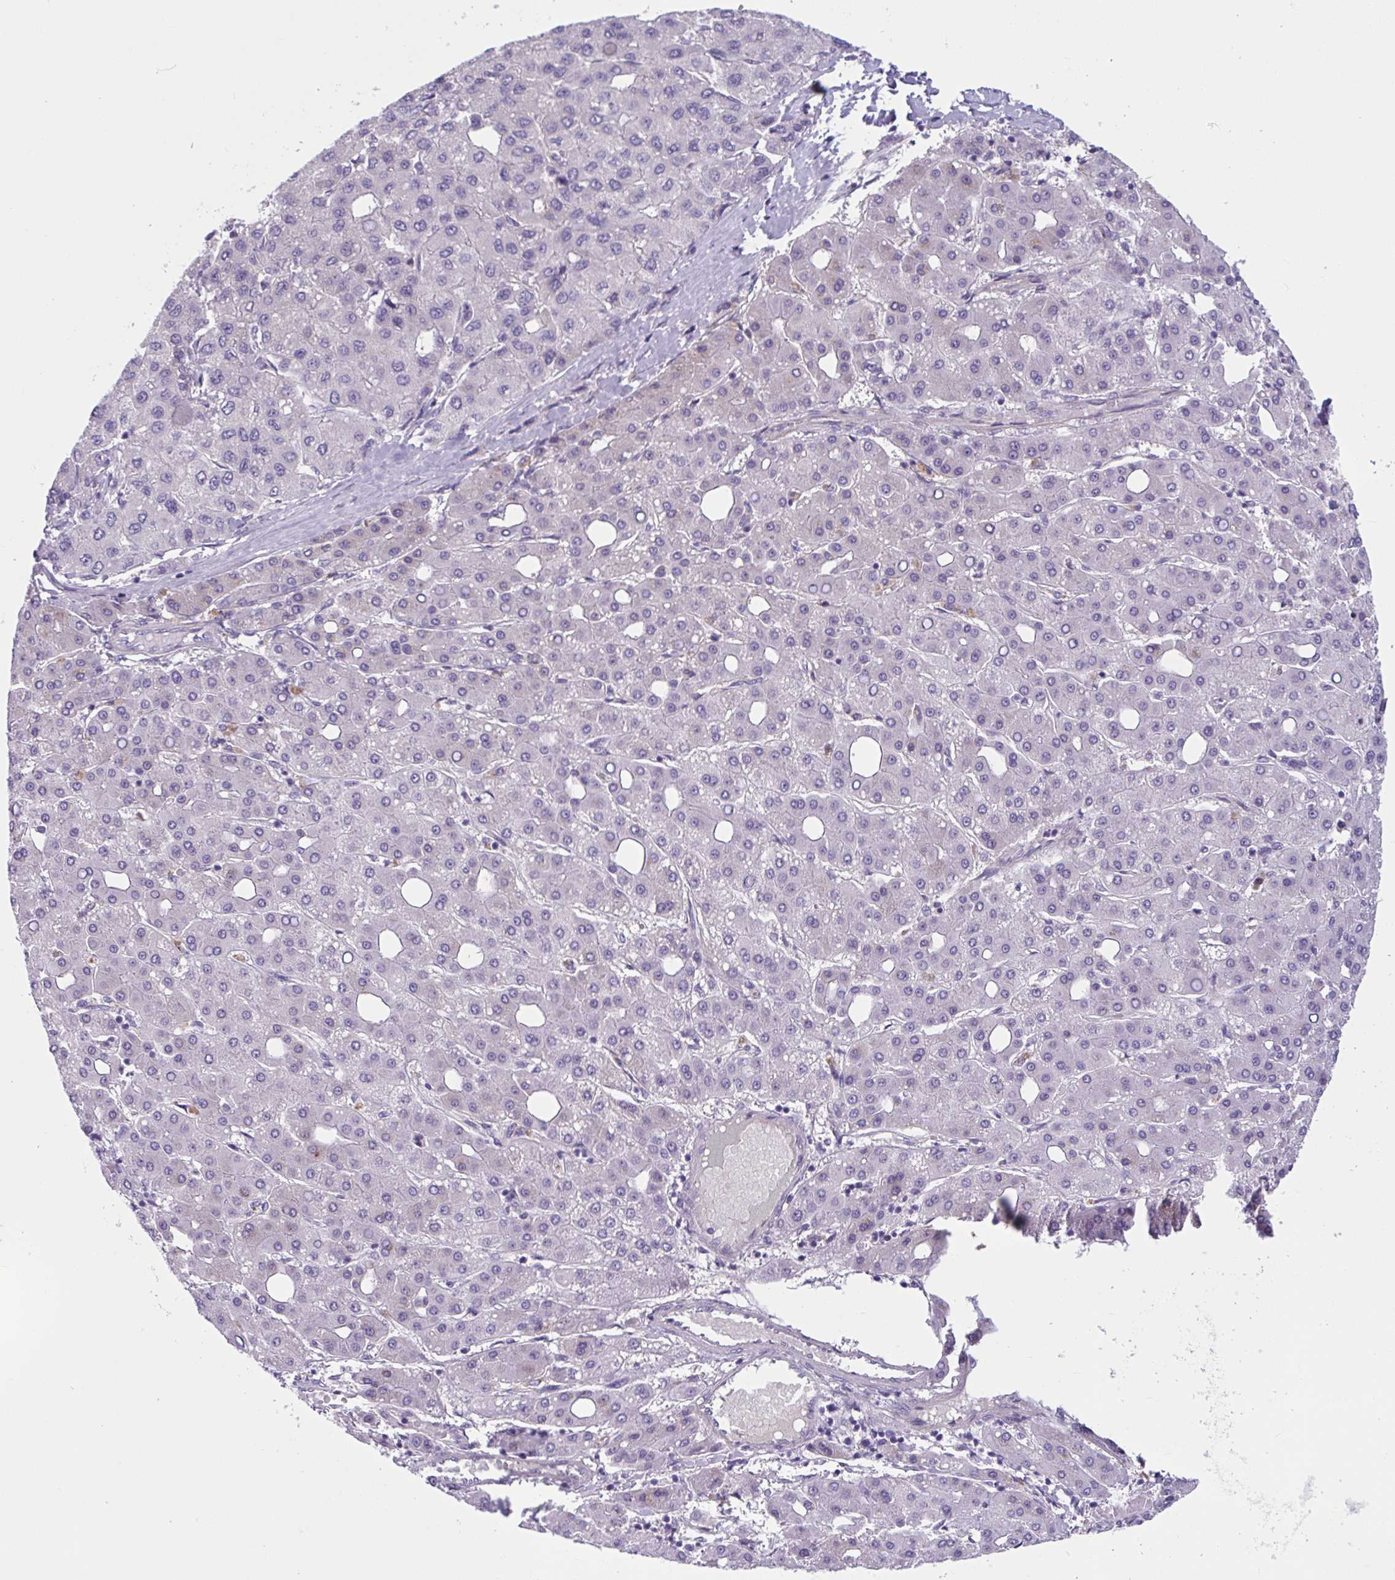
{"staining": {"intensity": "negative", "quantity": "none", "location": "none"}, "tissue": "liver cancer", "cell_type": "Tumor cells", "image_type": "cancer", "snomed": [{"axis": "morphology", "description": "Carcinoma, Hepatocellular, NOS"}, {"axis": "topography", "description": "Liver"}], "caption": "An immunohistochemistry micrograph of hepatocellular carcinoma (liver) is shown. There is no staining in tumor cells of hepatocellular carcinoma (liver).", "gene": "TTC7B", "patient": {"sex": "male", "age": 65}}